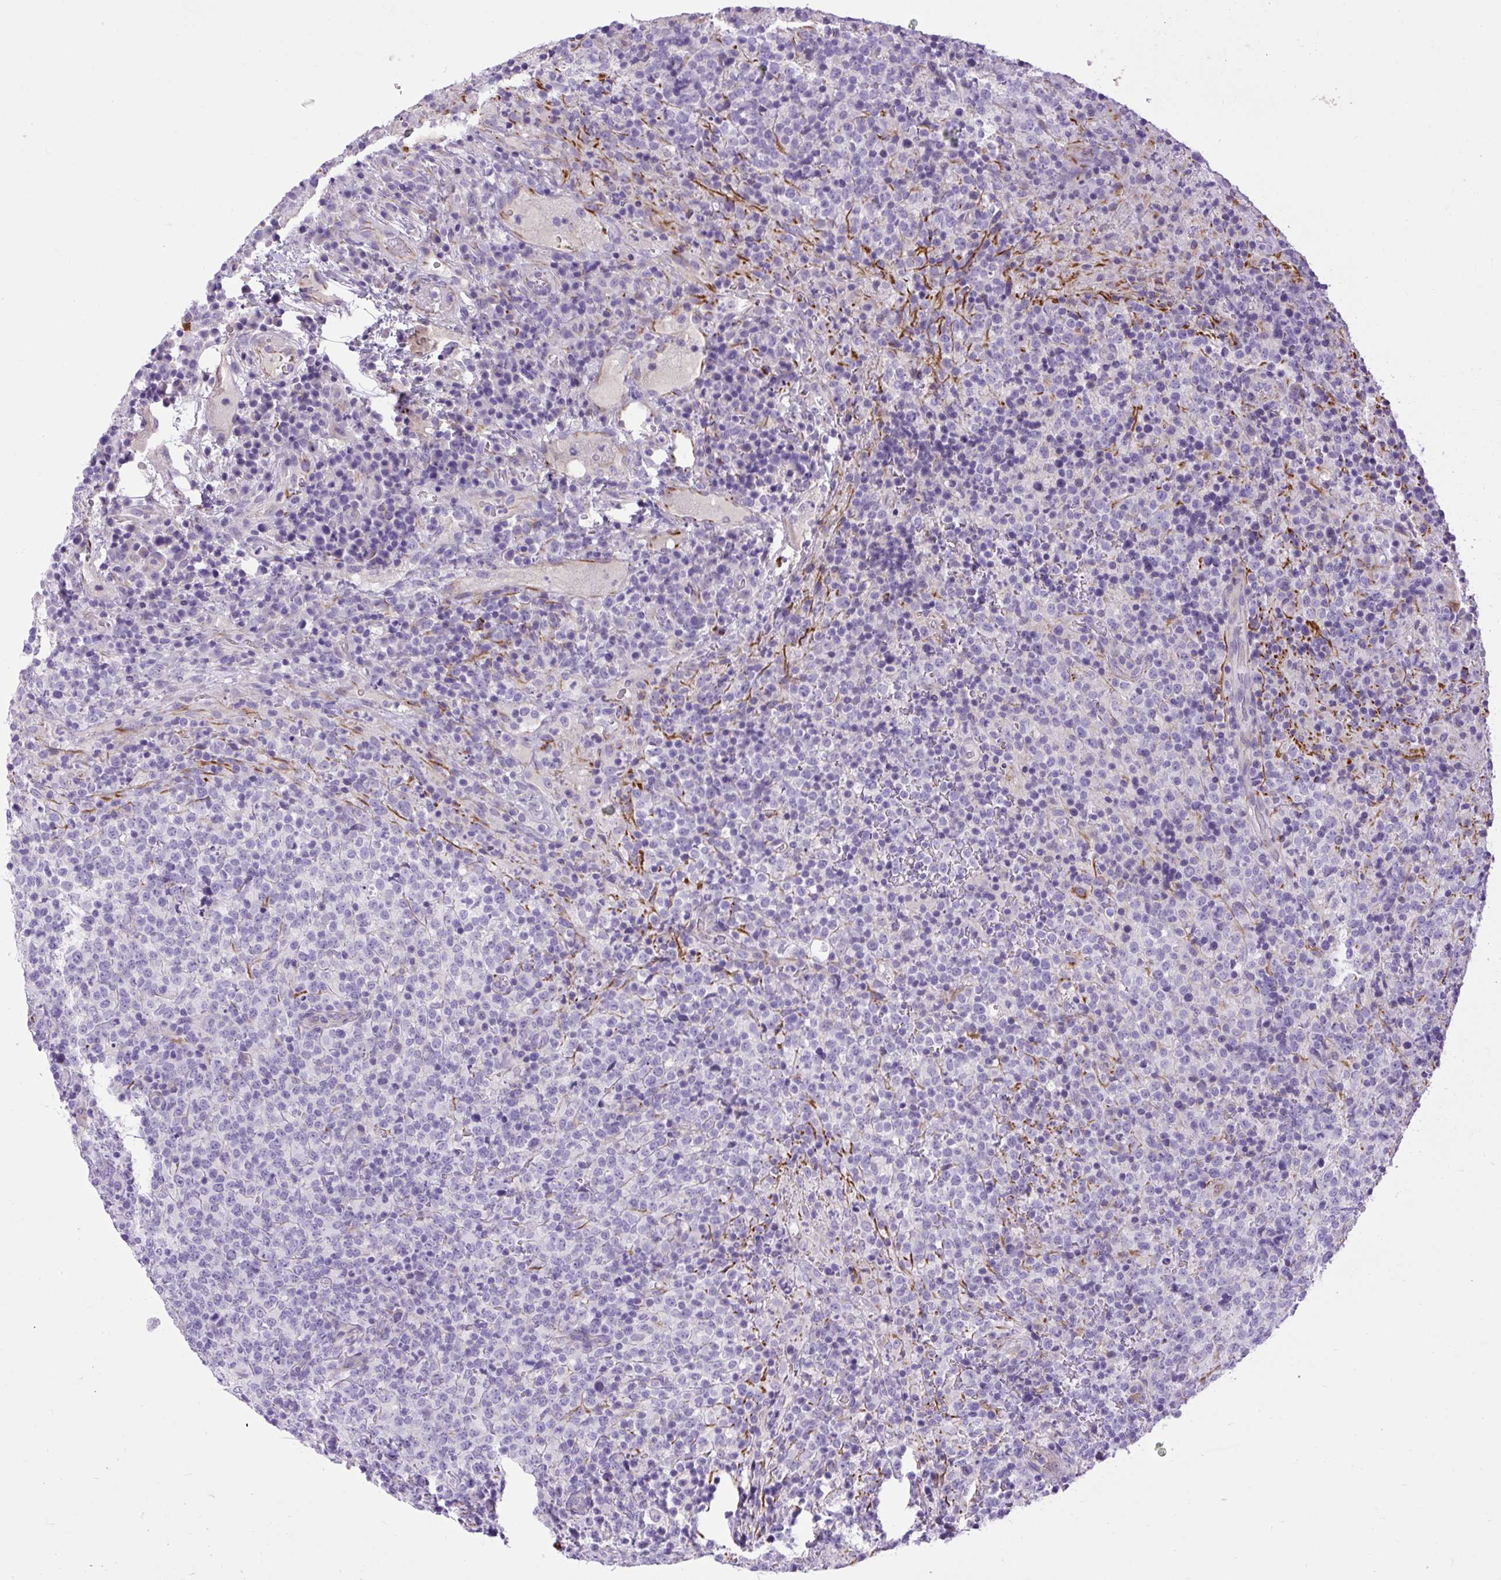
{"staining": {"intensity": "negative", "quantity": "none", "location": "none"}, "tissue": "lymphoma", "cell_type": "Tumor cells", "image_type": "cancer", "snomed": [{"axis": "morphology", "description": "Malignant lymphoma, non-Hodgkin's type, High grade"}, {"axis": "topography", "description": "Lymph node"}], "caption": "This is a micrograph of immunohistochemistry (IHC) staining of lymphoma, which shows no positivity in tumor cells.", "gene": "VWA7", "patient": {"sex": "male", "age": 54}}